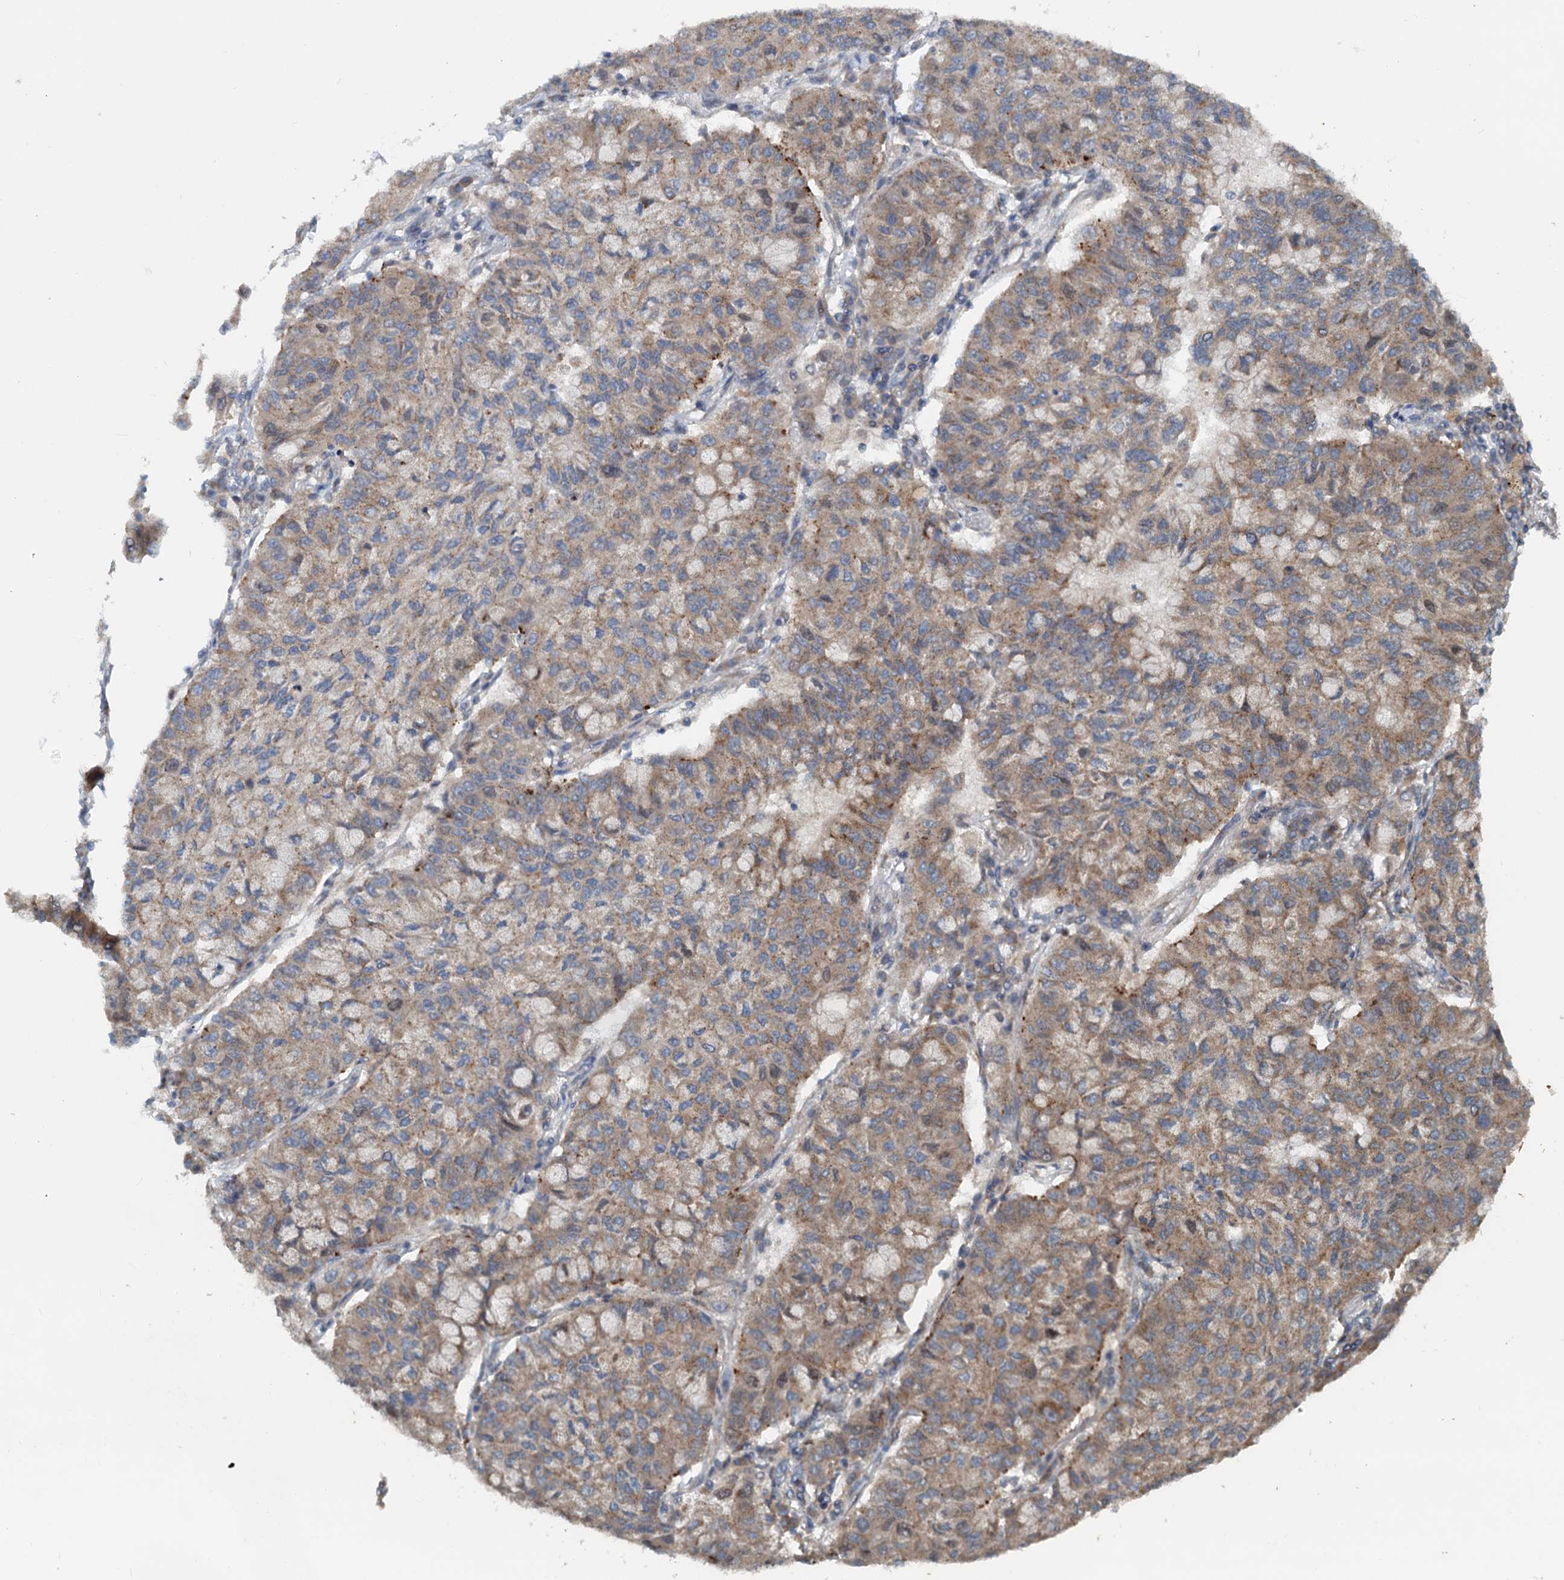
{"staining": {"intensity": "moderate", "quantity": "25%-75%", "location": "cytoplasmic/membranous"}, "tissue": "lung cancer", "cell_type": "Tumor cells", "image_type": "cancer", "snomed": [{"axis": "morphology", "description": "Squamous cell carcinoma, NOS"}, {"axis": "topography", "description": "Lung"}], "caption": "About 25%-75% of tumor cells in lung squamous cell carcinoma reveal moderate cytoplasmic/membranous protein positivity as visualized by brown immunohistochemical staining.", "gene": "TEDC1", "patient": {"sex": "male", "age": 74}}